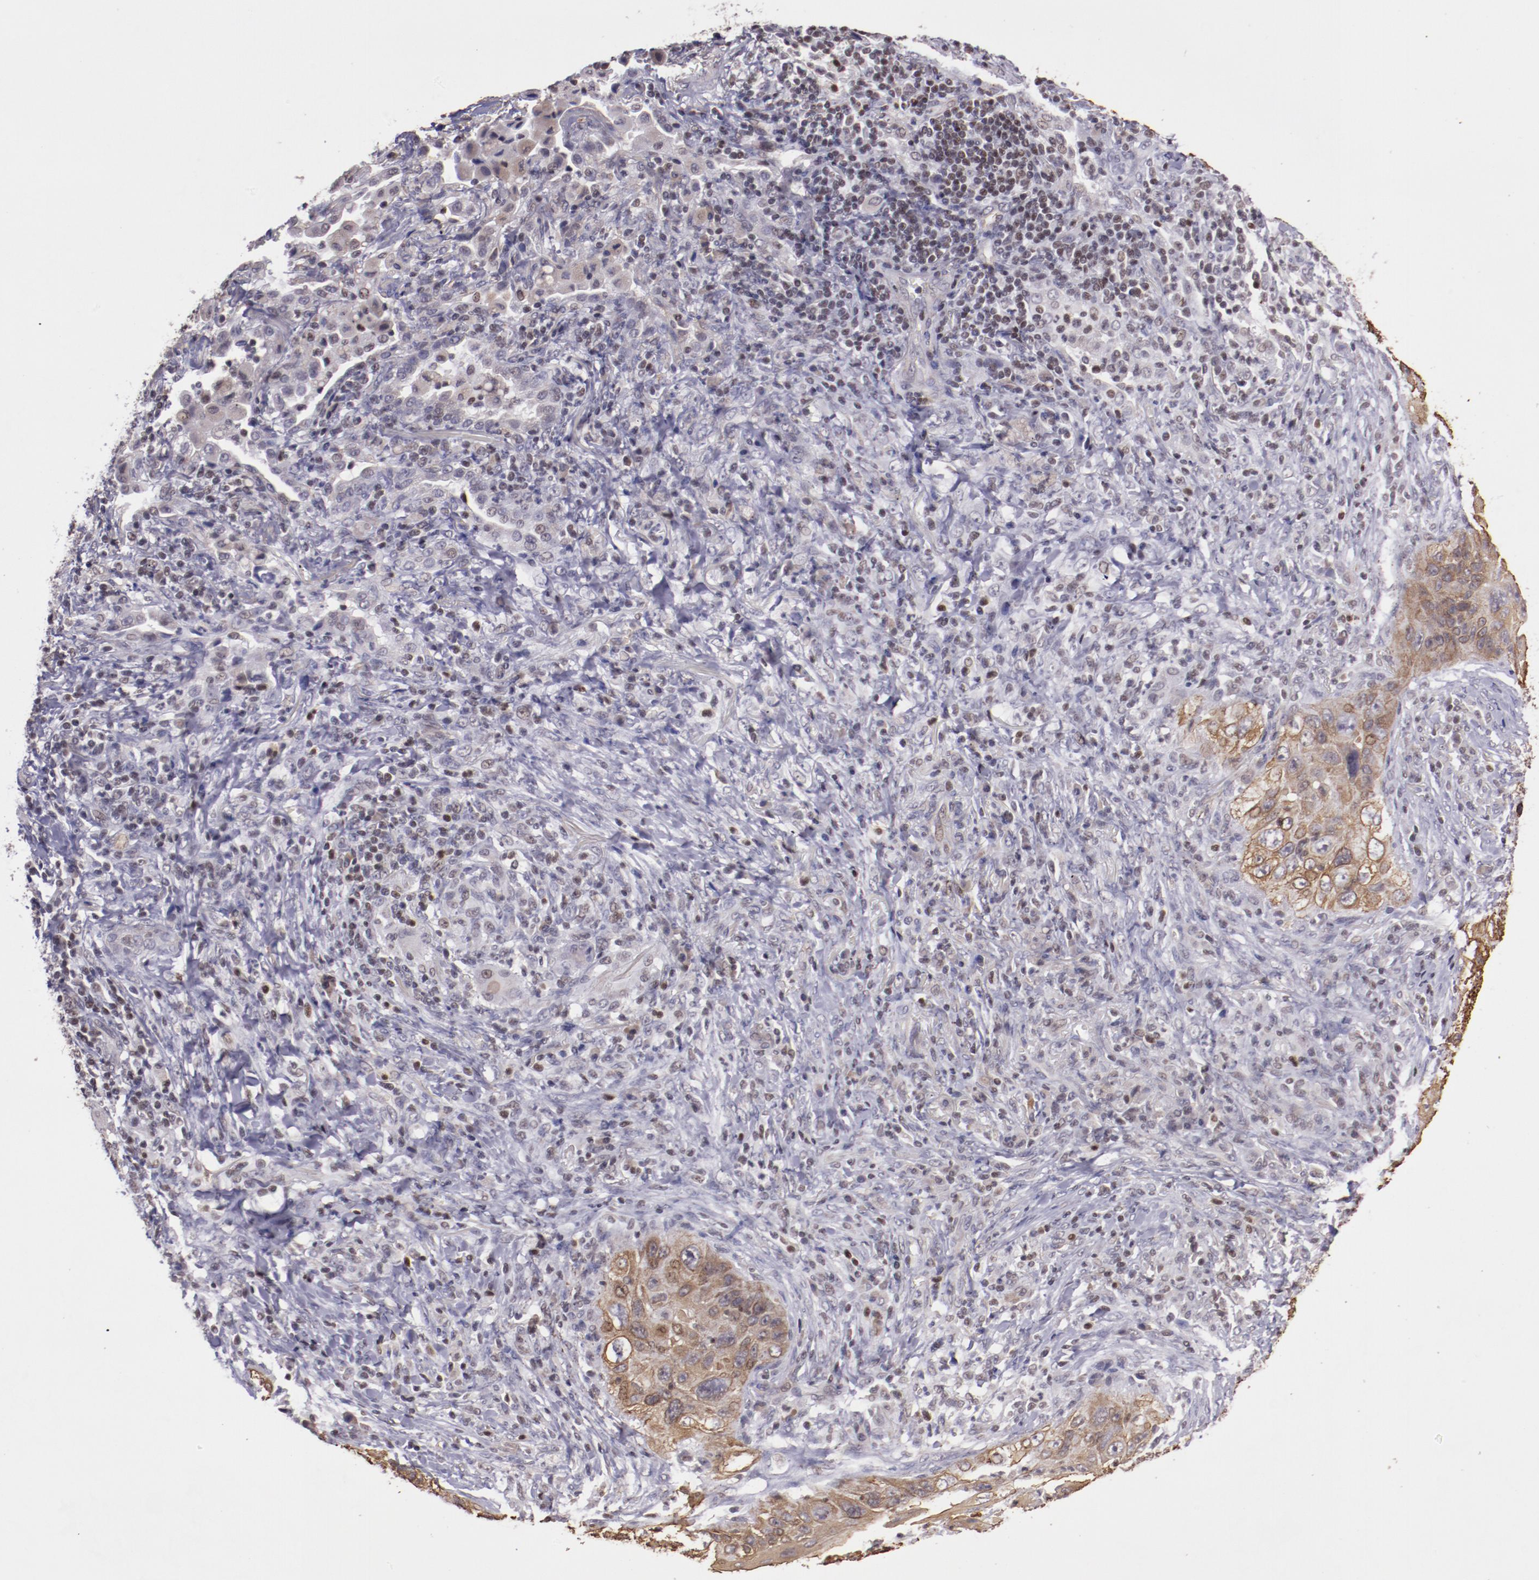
{"staining": {"intensity": "moderate", "quantity": ">75%", "location": "cytoplasmic/membranous"}, "tissue": "lung cancer", "cell_type": "Tumor cells", "image_type": "cancer", "snomed": [{"axis": "morphology", "description": "Squamous cell carcinoma, NOS"}, {"axis": "topography", "description": "Lung"}], "caption": "Human lung cancer stained with a protein marker shows moderate staining in tumor cells.", "gene": "ELF1", "patient": {"sex": "female", "age": 67}}